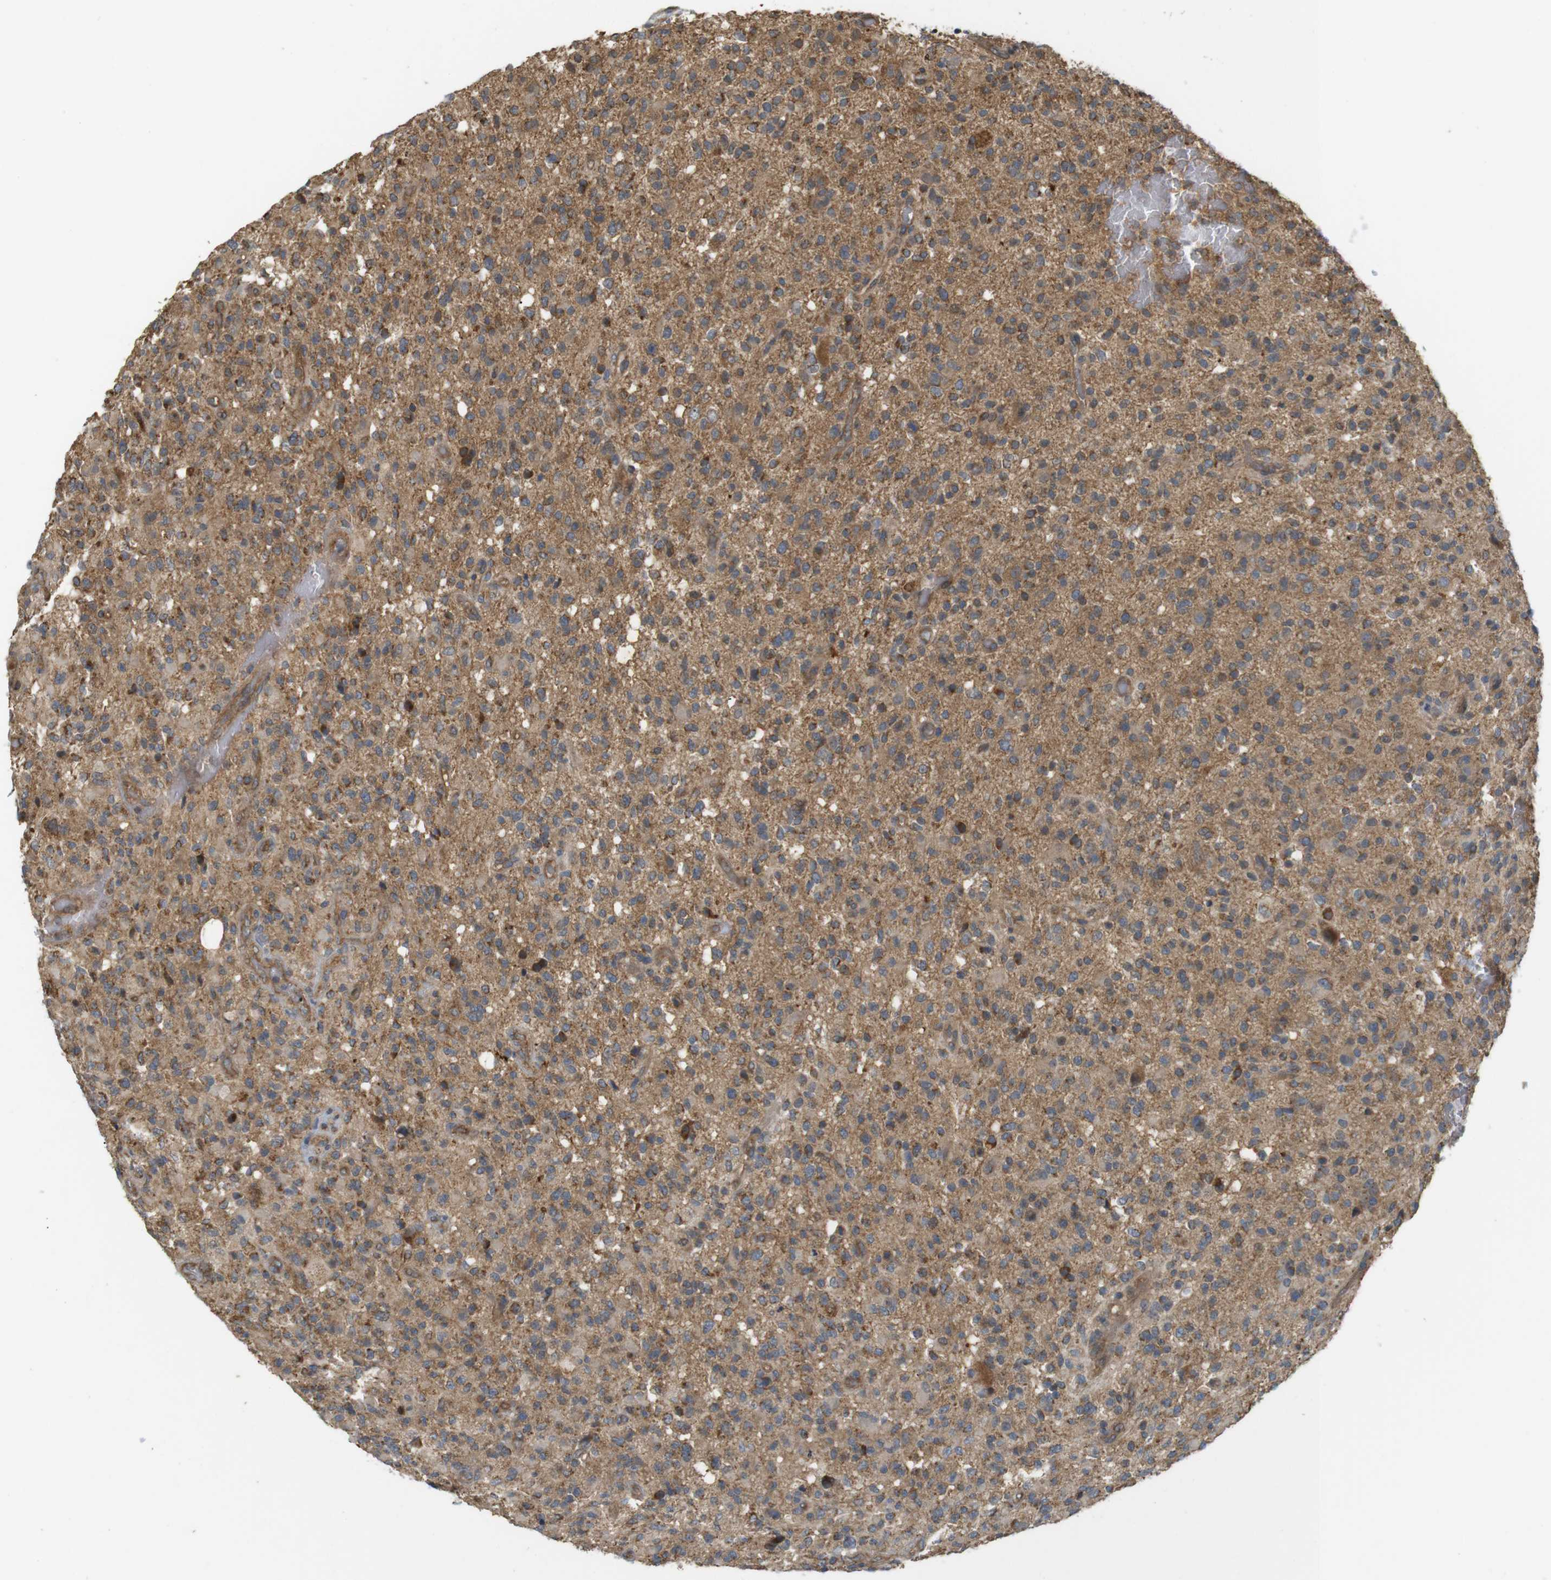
{"staining": {"intensity": "moderate", "quantity": ">75%", "location": "cytoplasmic/membranous"}, "tissue": "glioma", "cell_type": "Tumor cells", "image_type": "cancer", "snomed": [{"axis": "morphology", "description": "Glioma, malignant, High grade"}, {"axis": "topography", "description": "Brain"}], "caption": "Protein staining of high-grade glioma (malignant) tissue exhibits moderate cytoplasmic/membranous expression in approximately >75% of tumor cells. The protein of interest is shown in brown color, while the nuclei are stained blue.", "gene": "KSR1", "patient": {"sex": "male", "age": 71}}